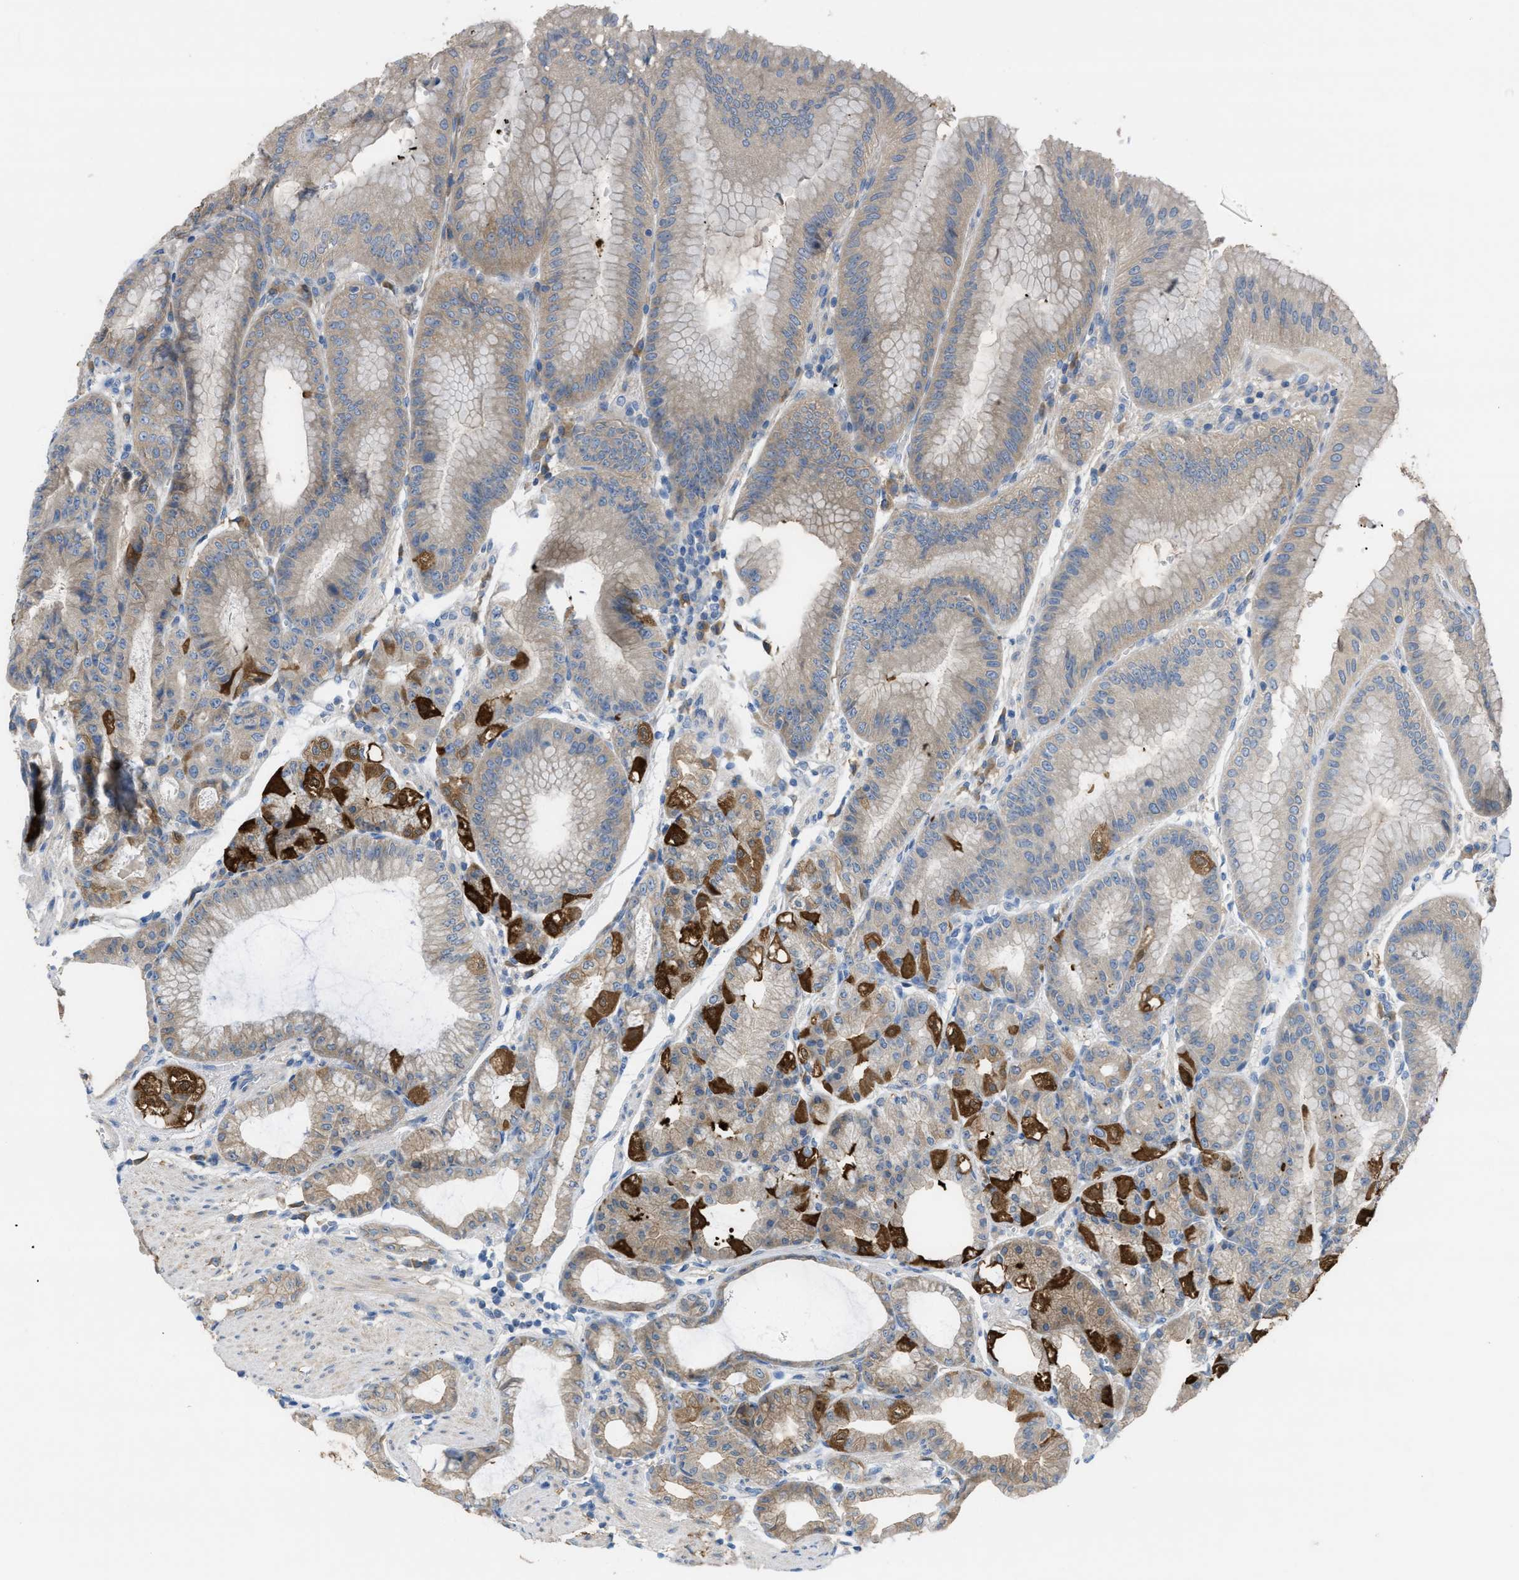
{"staining": {"intensity": "strong", "quantity": "25%-75%", "location": "cytoplasmic/membranous"}, "tissue": "stomach", "cell_type": "Glandular cells", "image_type": "normal", "snomed": [{"axis": "morphology", "description": "Normal tissue, NOS"}, {"axis": "topography", "description": "Stomach, lower"}], "caption": "The photomicrograph demonstrates staining of benign stomach, revealing strong cytoplasmic/membranous protein expression (brown color) within glandular cells. (DAB (3,3'-diaminobenzidine) IHC with brightfield microscopy, high magnification).", "gene": "UBA5", "patient": {"sex": "male", "age": 71}}